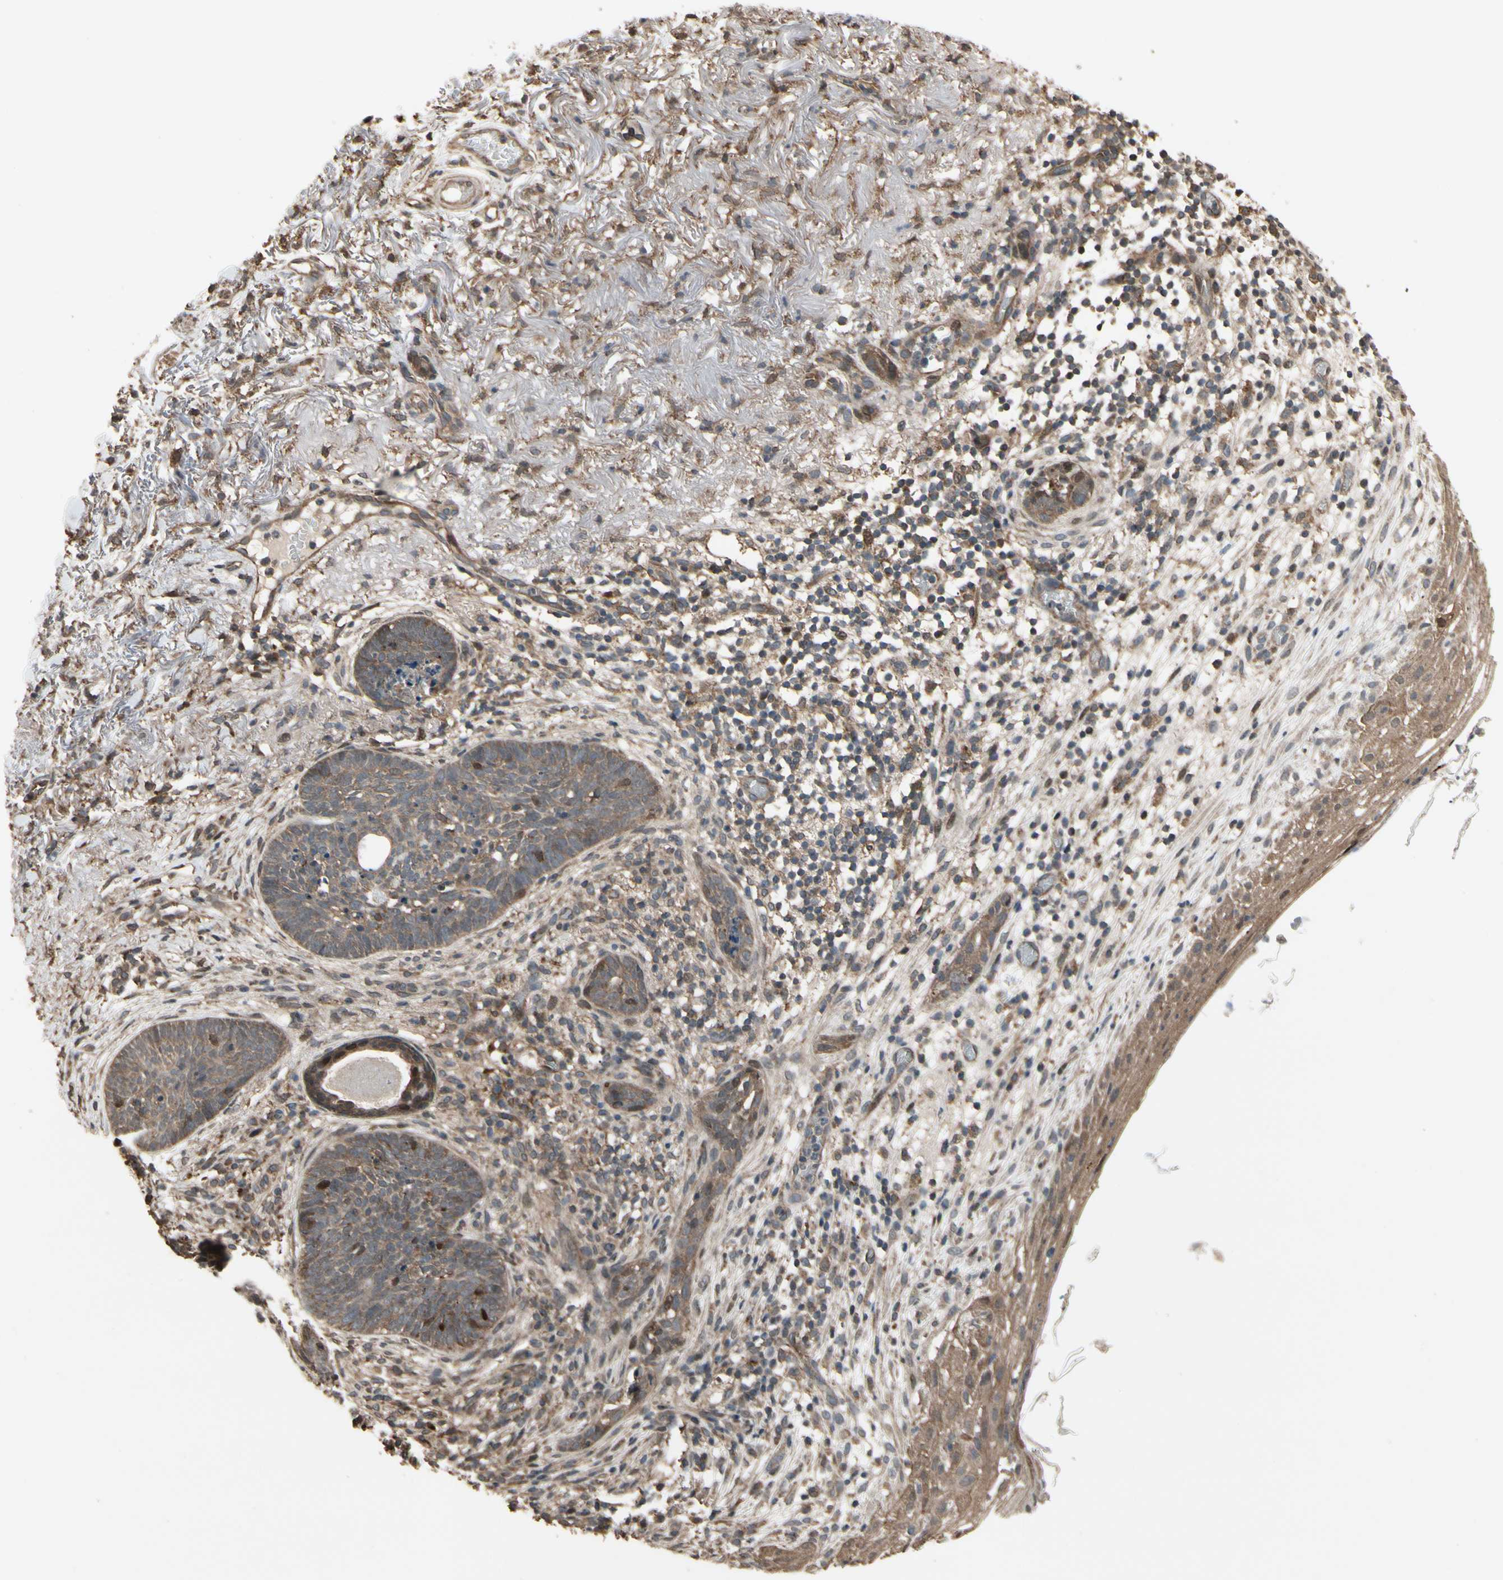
{"staining": {"intensity": "weak", "quantity": ">75%", "location": "cytoplasmic/membranous"}, "tissue": "skin cancer", "cell_type": "Tumor cells", "image_type": "cancer", "snomed": [{"axis": "morphology", "description": "Basal cell carcinoma"}, {"axis": "topography", "description": "Skin"}], "caption": "Skin cancer stained with IHC displays weak cytoplasmic/membranous staining in about >75% of tumor cells. (IHC, brightfield microscopy, high magnification).", "gene": "CSF1R", "patient": {"sex": "female", "age": 70}}